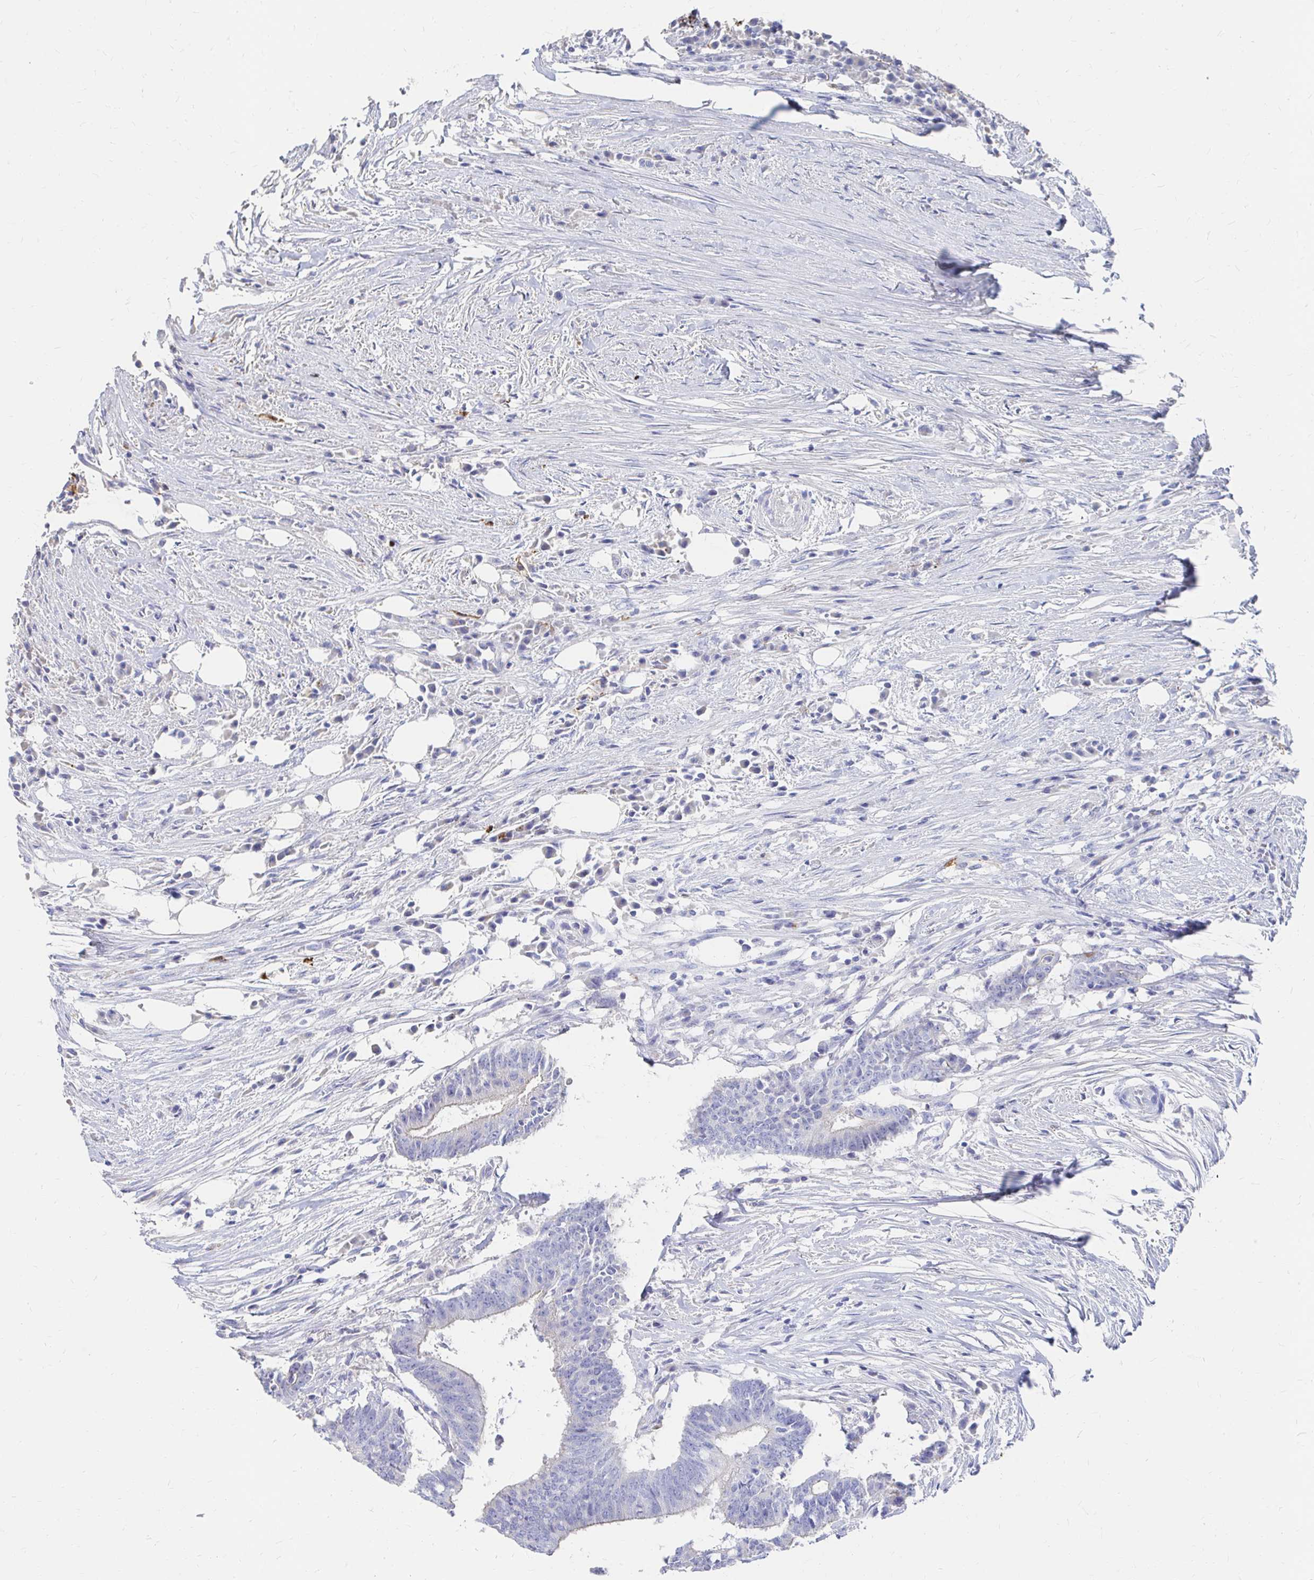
{"staining": {"intensity": "negative", "quantity": "none", "location": "none"}, "tissue": "colorectal cancer", "cell_type": "Tumor cells", "image_type": "cancer", "snomed": [{"axis": "morphology", "description": "Adenocarcinoma, NOS"}, {"axis": "topography", "description": "Colon"}], "caption": "Immunohistochemistry micrograph of human adenocarcinoma (colorectal) stained for a protein (brown), which exhibits no expression in tumor cells.", "gene": "LAMC3", "patient": {"sex": "female", "age": 43}}